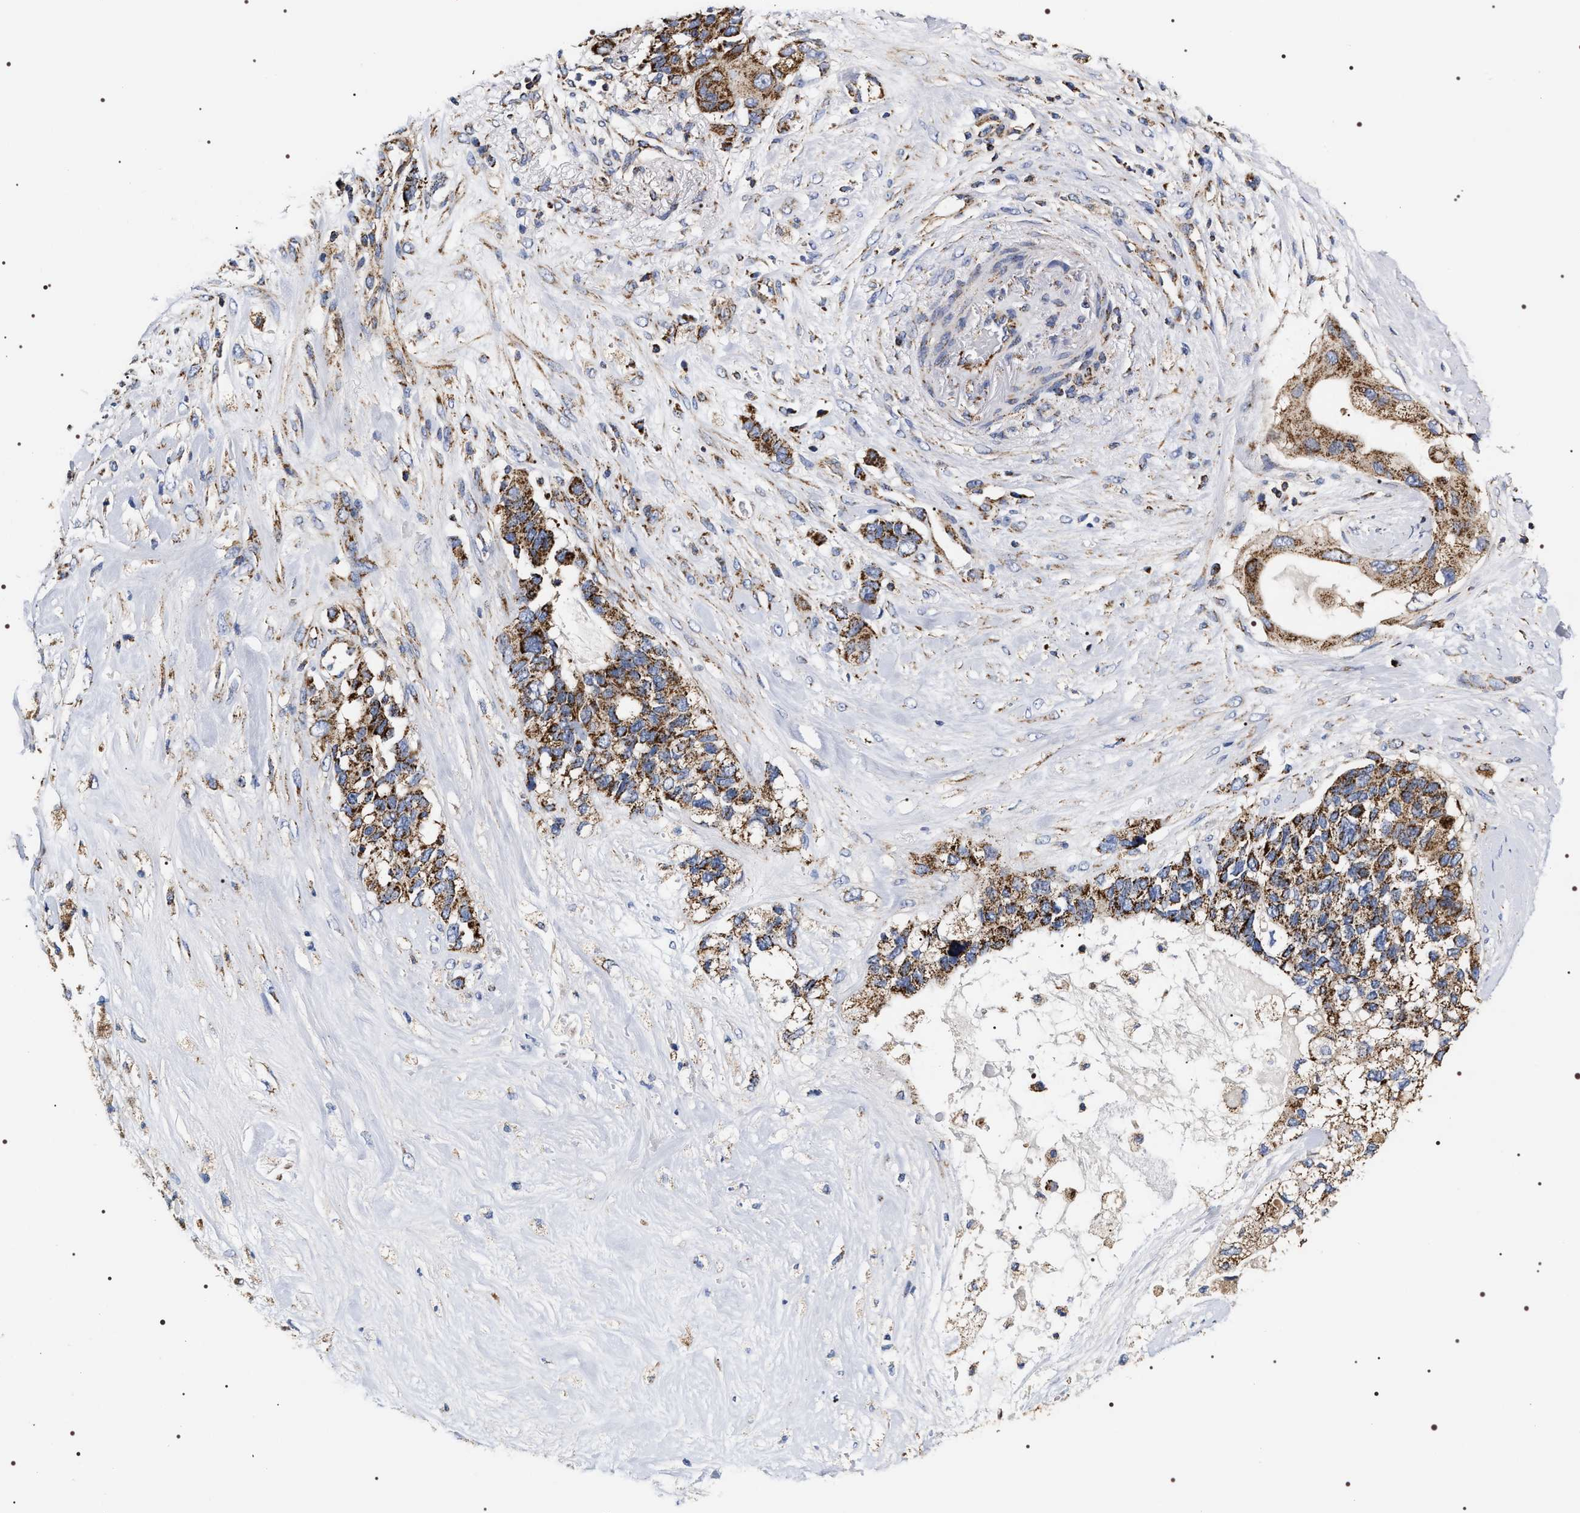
{"staining": {"intensity": "strong", "quantity": ">75%", "location": "cytoplasmic/membranous"}, "tissue": "pancreatic cancer", "cell_type": "Tumor cells", "image_type": "cancer", "snomed": [{"axis": "morphology", "description": "Adenocarcinoma, NOS"}, {"axis": "topography", "description": "Pancreas"}], "caption": "Strong cytoplasmic/membranous protein expression is present in about >75% of tumor cells in pancreatic adenocarcinoma.", "gene": "COG5", "patient": {"sex": "female", "age": 56}}